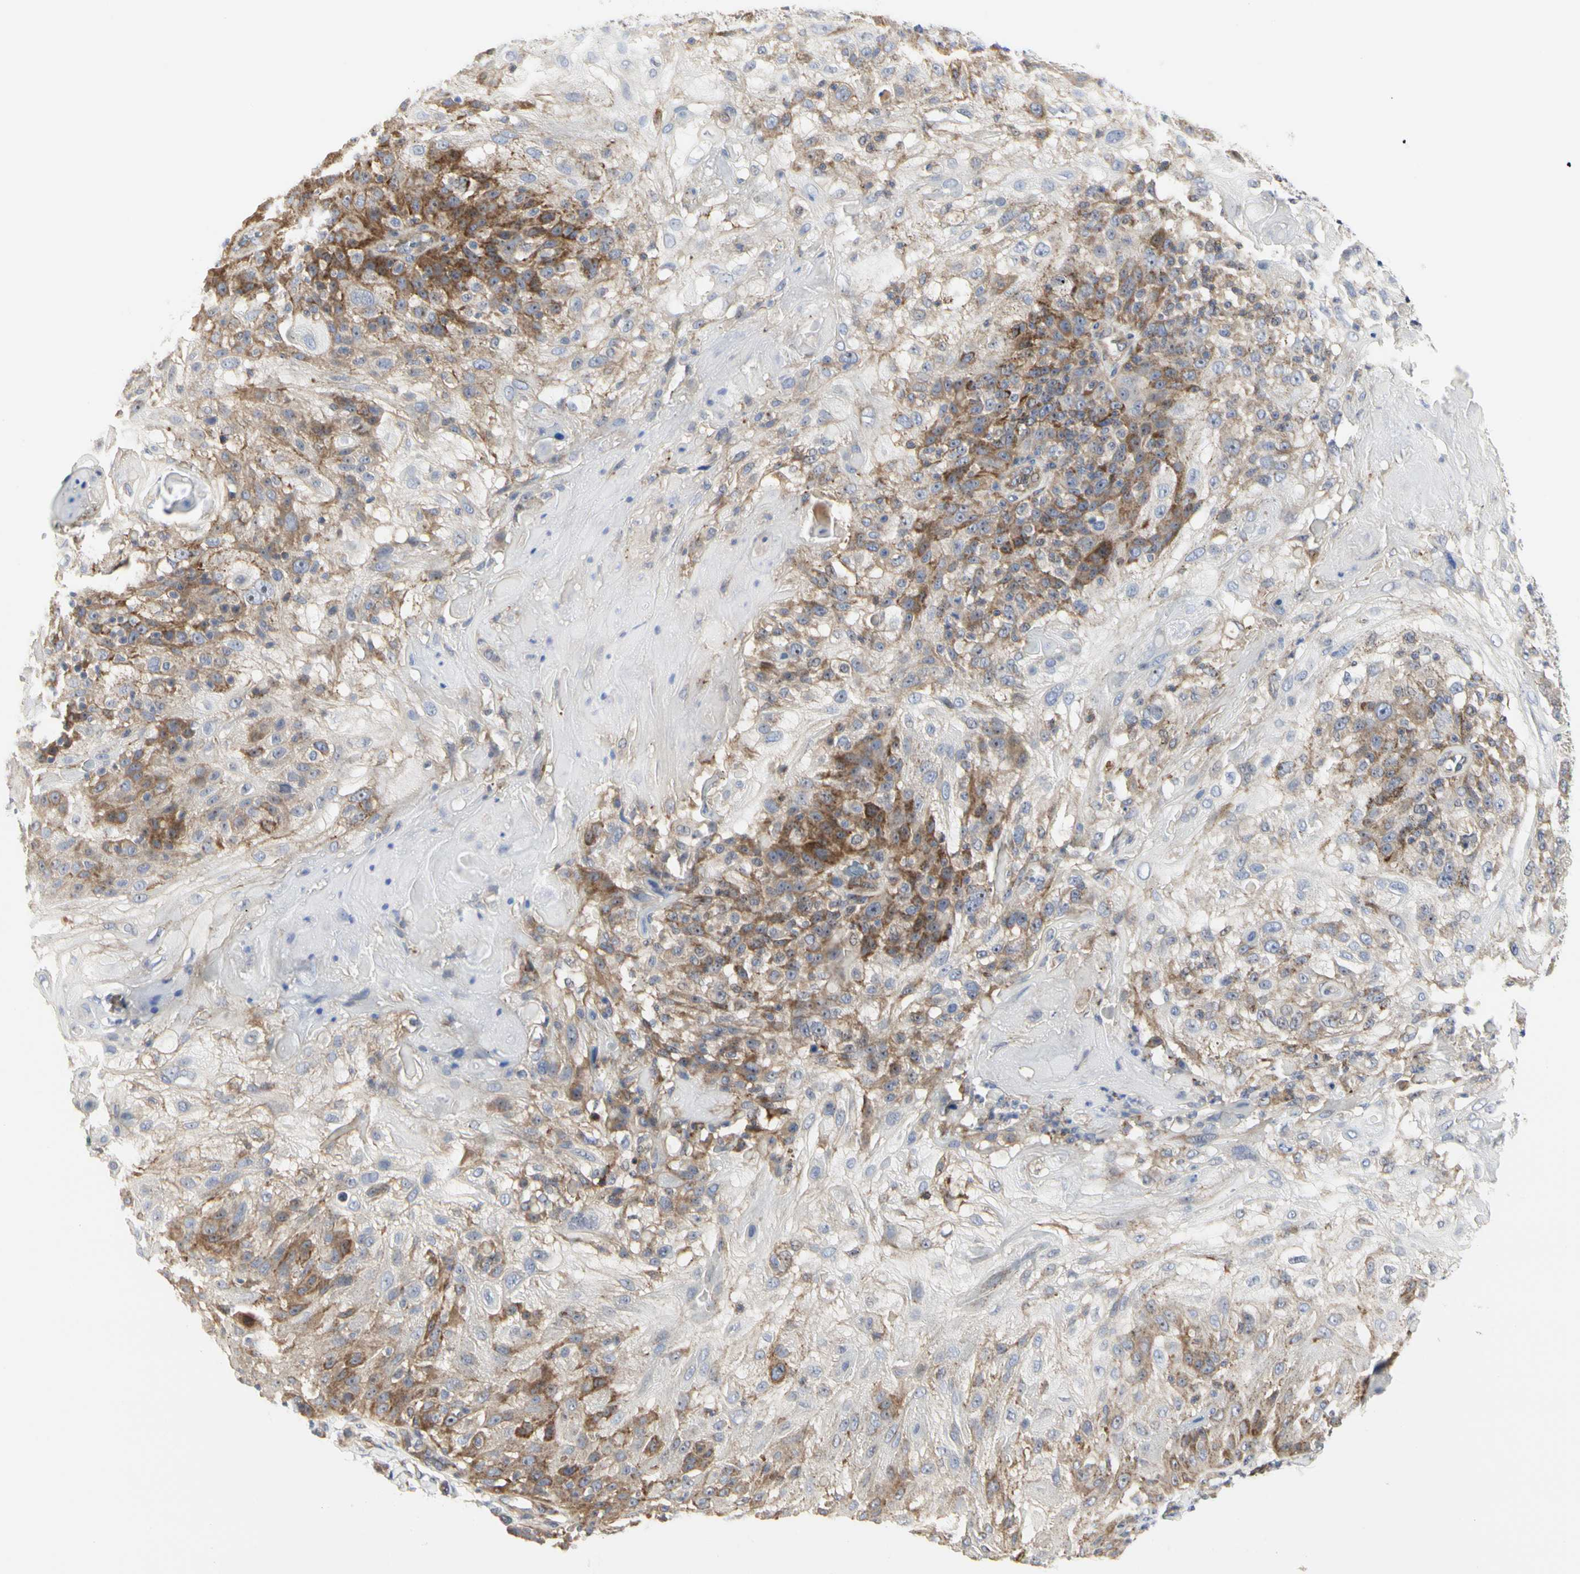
{"staining": {"intensity": "moderate", "quantity": "25%-75%", "location": "cytoplasmic/membranous"}, "tissue": "skin cancer", "cell_type": "Tumor cells", "image_type": "cancer", "snomed": [{"axis": "morphology", "description": "Normal tissue, NOS"}, {"axis": "morphology", "description": "Squamous cell carcinoma, NOS"}, {"axis": "topography", "description": "Skin"}], "caption": "A brown stain highlights moderate cytoplasmic/membranous staining of a protein in squamous cell carcinoma (skin) tumor cells.", "gene": "SHANK2", "patient": {"sex": "female", "age": 83}}